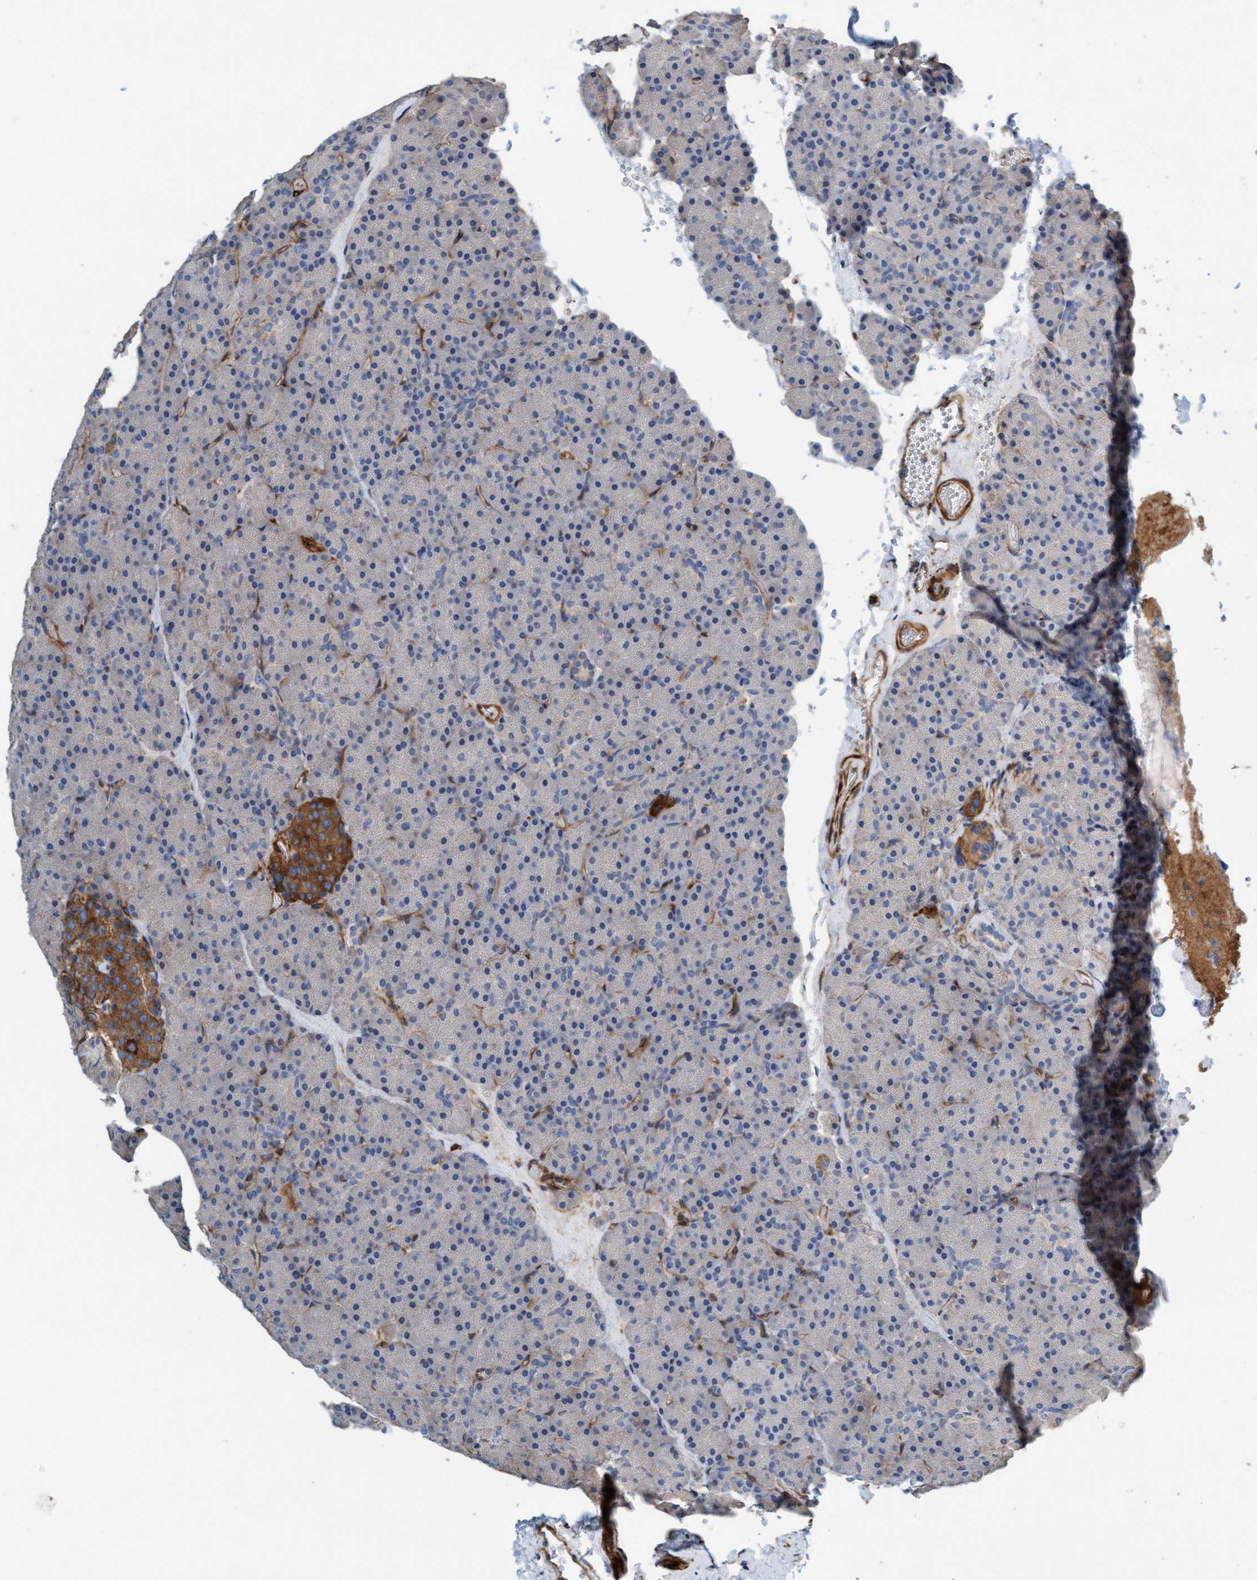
{"staining": {"intensity": "moderate", "quantity": "<25%", "location": "cytoplasmic/membranous"}, "tissue": "pancreas", "cell_type": "Exocrine glandular cells", "image_type": "normal", "snomed": [{"axis": "morphology", "description": "Normal tissue, NOS"}, {"axis": "morphology", "description": "Carcinoid, malignant, NOS"}, {"axis": "topography", "description": "Pancreas"}], "caption": "This photomicrograph reveals immunohistochemistry staining of normal human pancreas, with low moderate cytoplasmic/membranous staining in about <25% of exocrine glandular cells.", "gene": "FMNL3", "patient": {"sex": "female", "age": 35}}